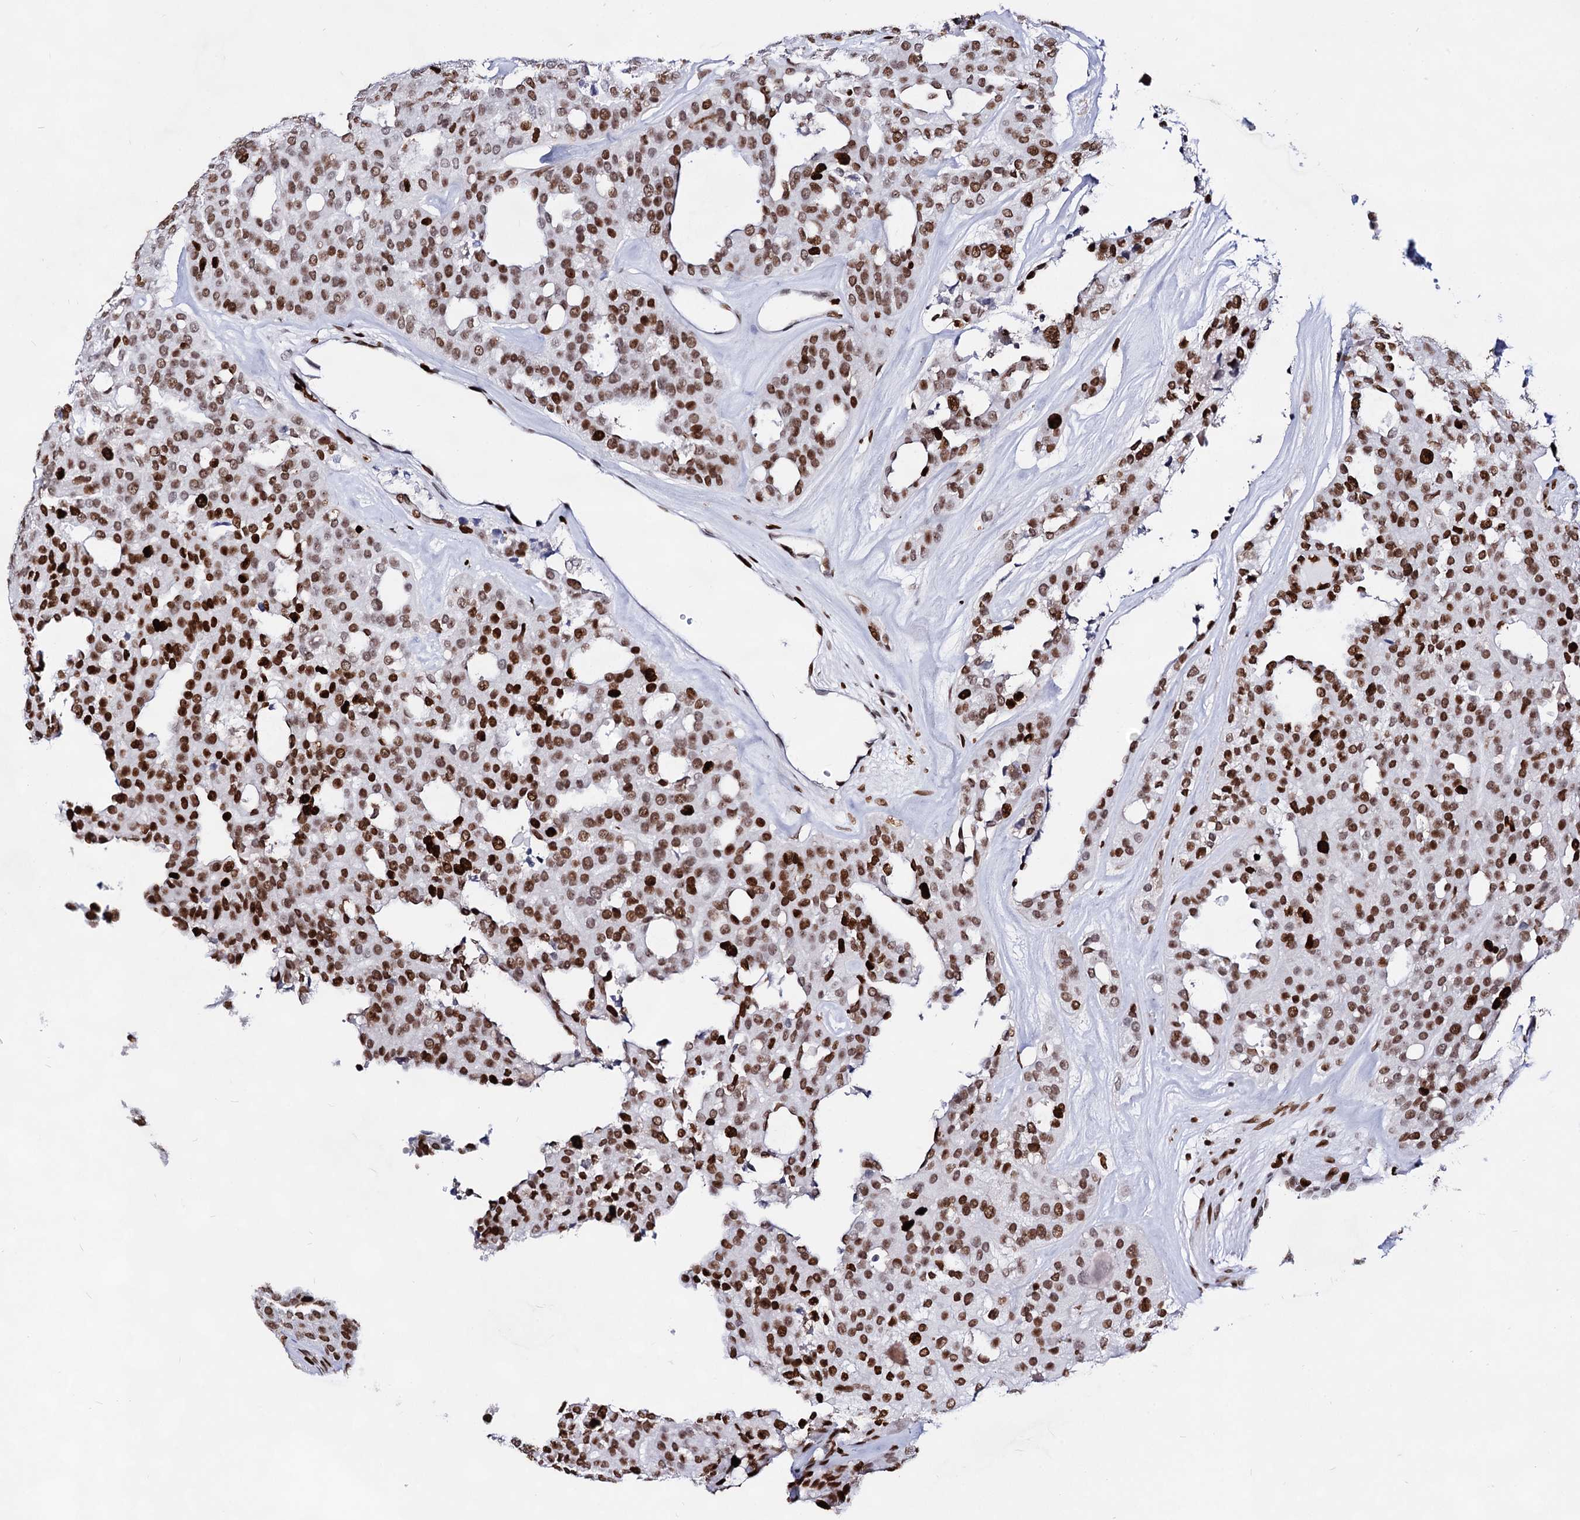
{"staining": {"intensity": "moderate", "quantity": ">75%", "location": "nuclear"}, "tissue": "thyroid cancer", "cell_type": "Tumor cells", "image_type": "cancer", "snomed": [{"axis": "morphology", "description": "Follicular adenoma carcinoma, NOS"}, {"axis": "topography", "description": "Thyroid gland"}], "caption": "The photomicrograph reveals a brown stain indicating the presence of a protein in the nuclear of tumor cells in follicular adenoma carcinoma (thyroid). (Stains: DAB in brown, nuclei in blue, Microscopy: brightfield microscopy at high magnification).", "gene": "HMGB2", "patient": {"sex": "male", "age": 75}}